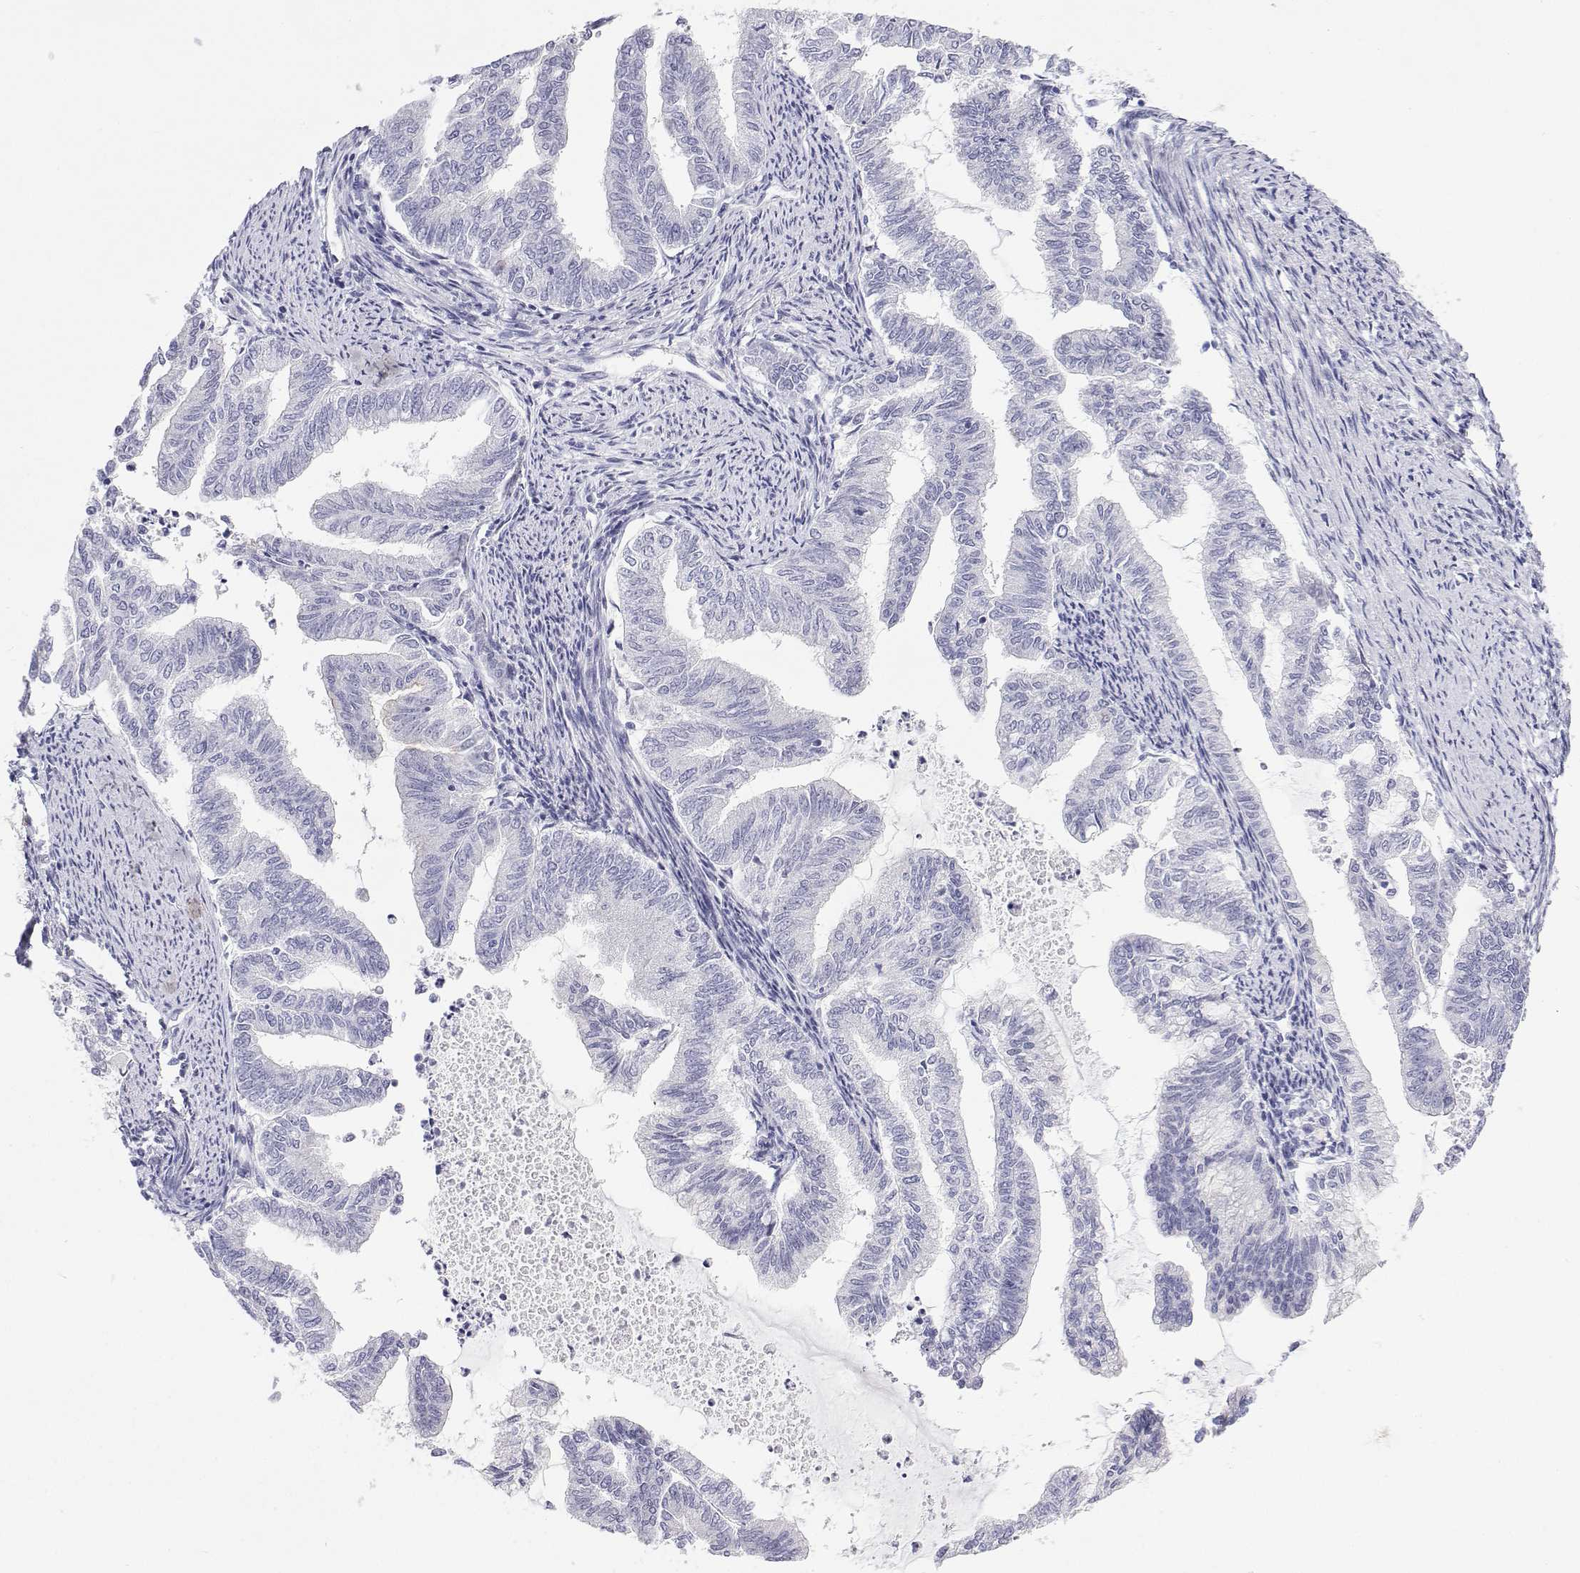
{"staining": {"intensity": "negative", "quantity": "none", "location": "none"}, "tissue": "endometrial cancer", "cell_type": "Tumor cells", "image_type": "cancer", "snomed": [{"axis": "morphology", "description": "Adenocarcinoma, NOS"}, {"axis": "topography", "description": "Endometrium"}], "caption": "Endometrial adenocarcinoma was stained to show a protein in brown. There is no significant expression in tumor cells.", "gene": "MISP", "patient": {"sex": "female", "age": 79}}